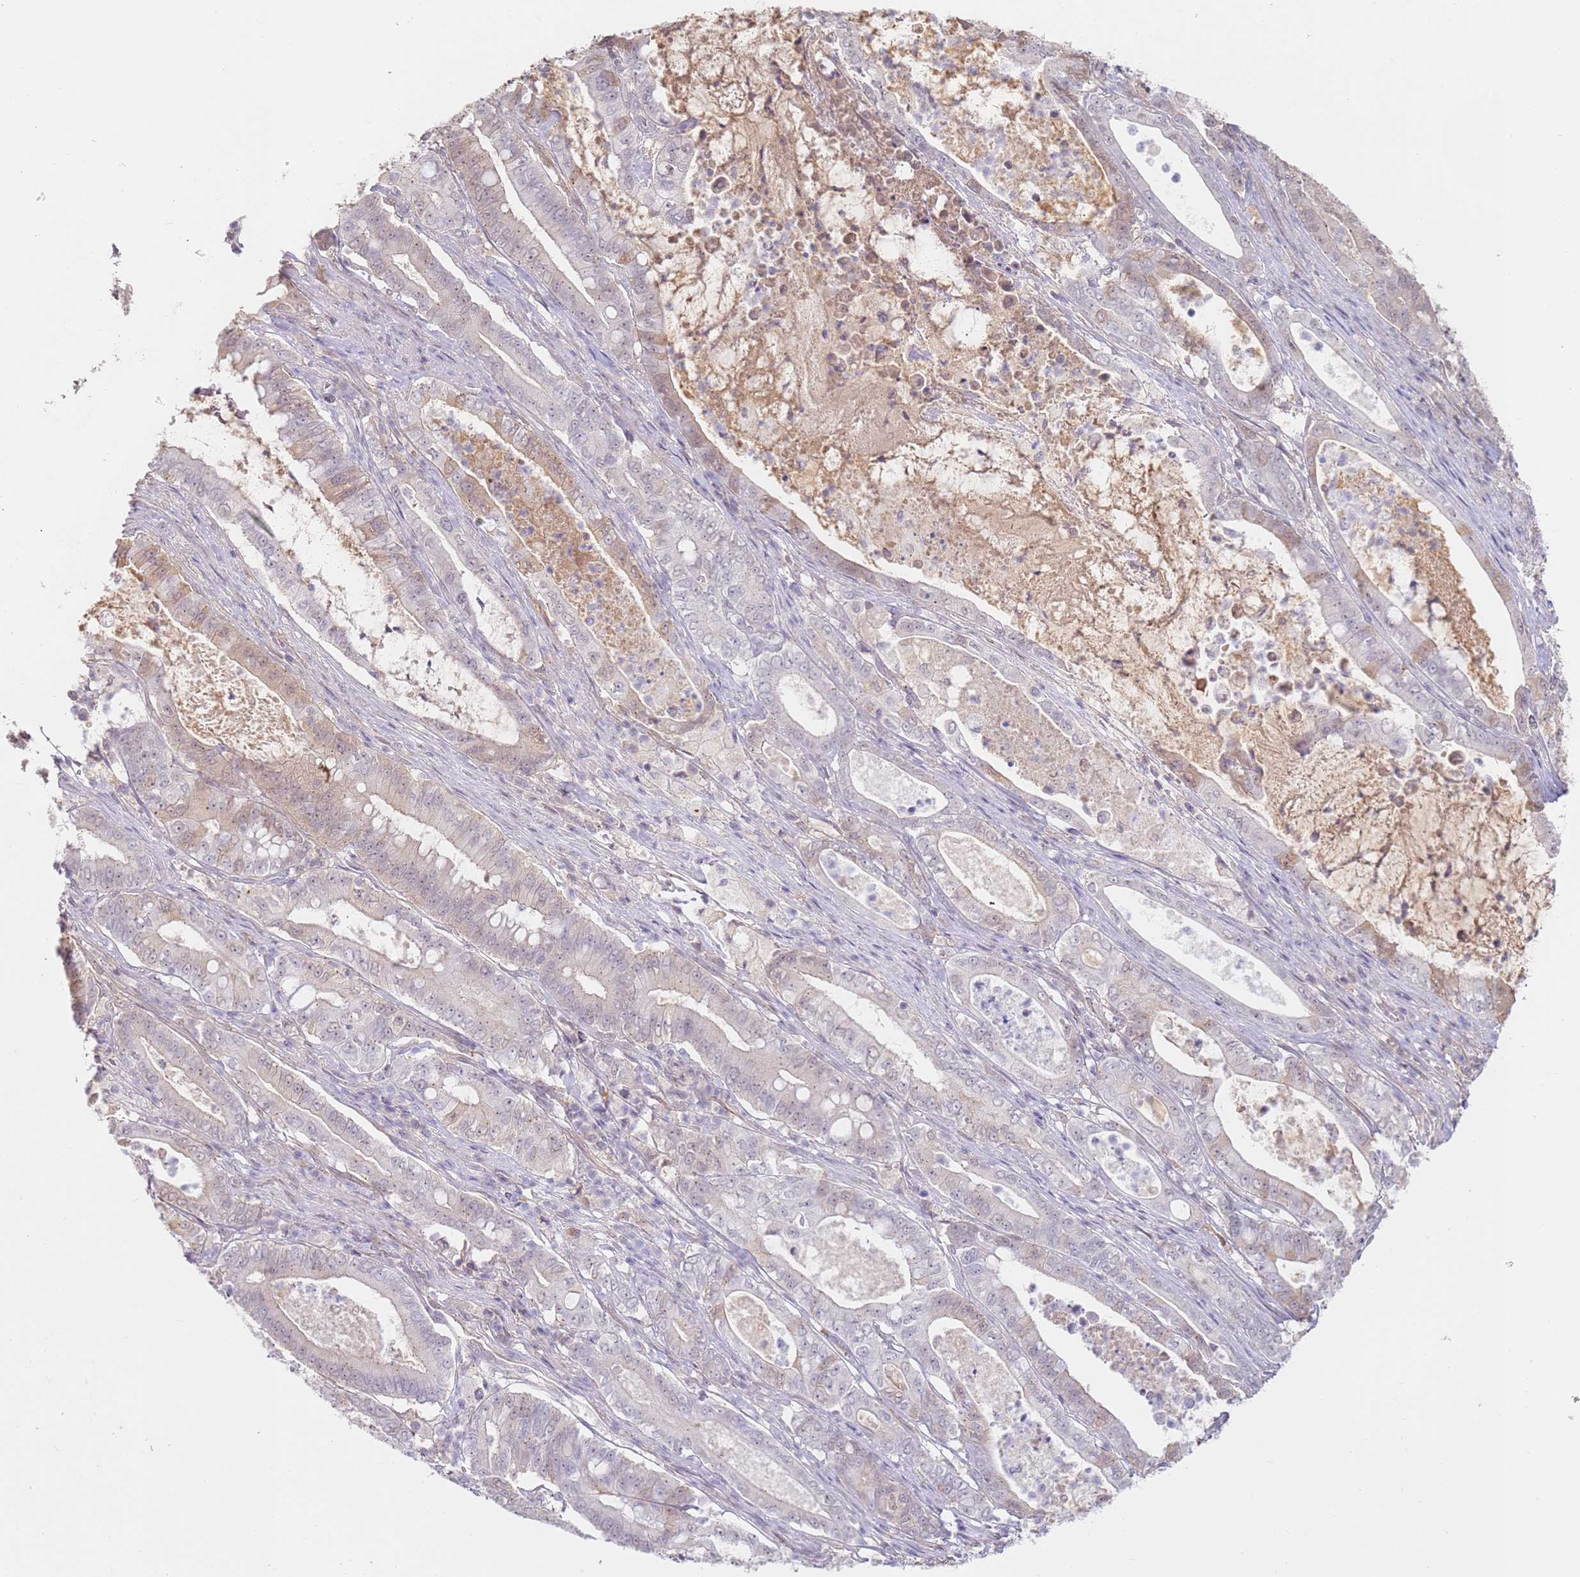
{"staining": {"intensity": "weak", "quantity": "<25%", "location": "cytoplasmic/membranous"}, "tissue": "pancreatic cancer", "cell_type": "Tumor cells", "image_type": "cancer", "snomed": [{"axis": "morphology", "description": "Adenocarcinoma, NOS"}, {"axis": "topography", "description": "Pancreas"}], "caption": "Pancreatic cancer was stained to show a protein in brown. There is no significant staining in tumor cells. (DAB (3,3'-diaminobenzidine) IHC with hematoxylin counter stain).", "gene": "WDR93", "patient": {"sex": "male", "age": 71}}